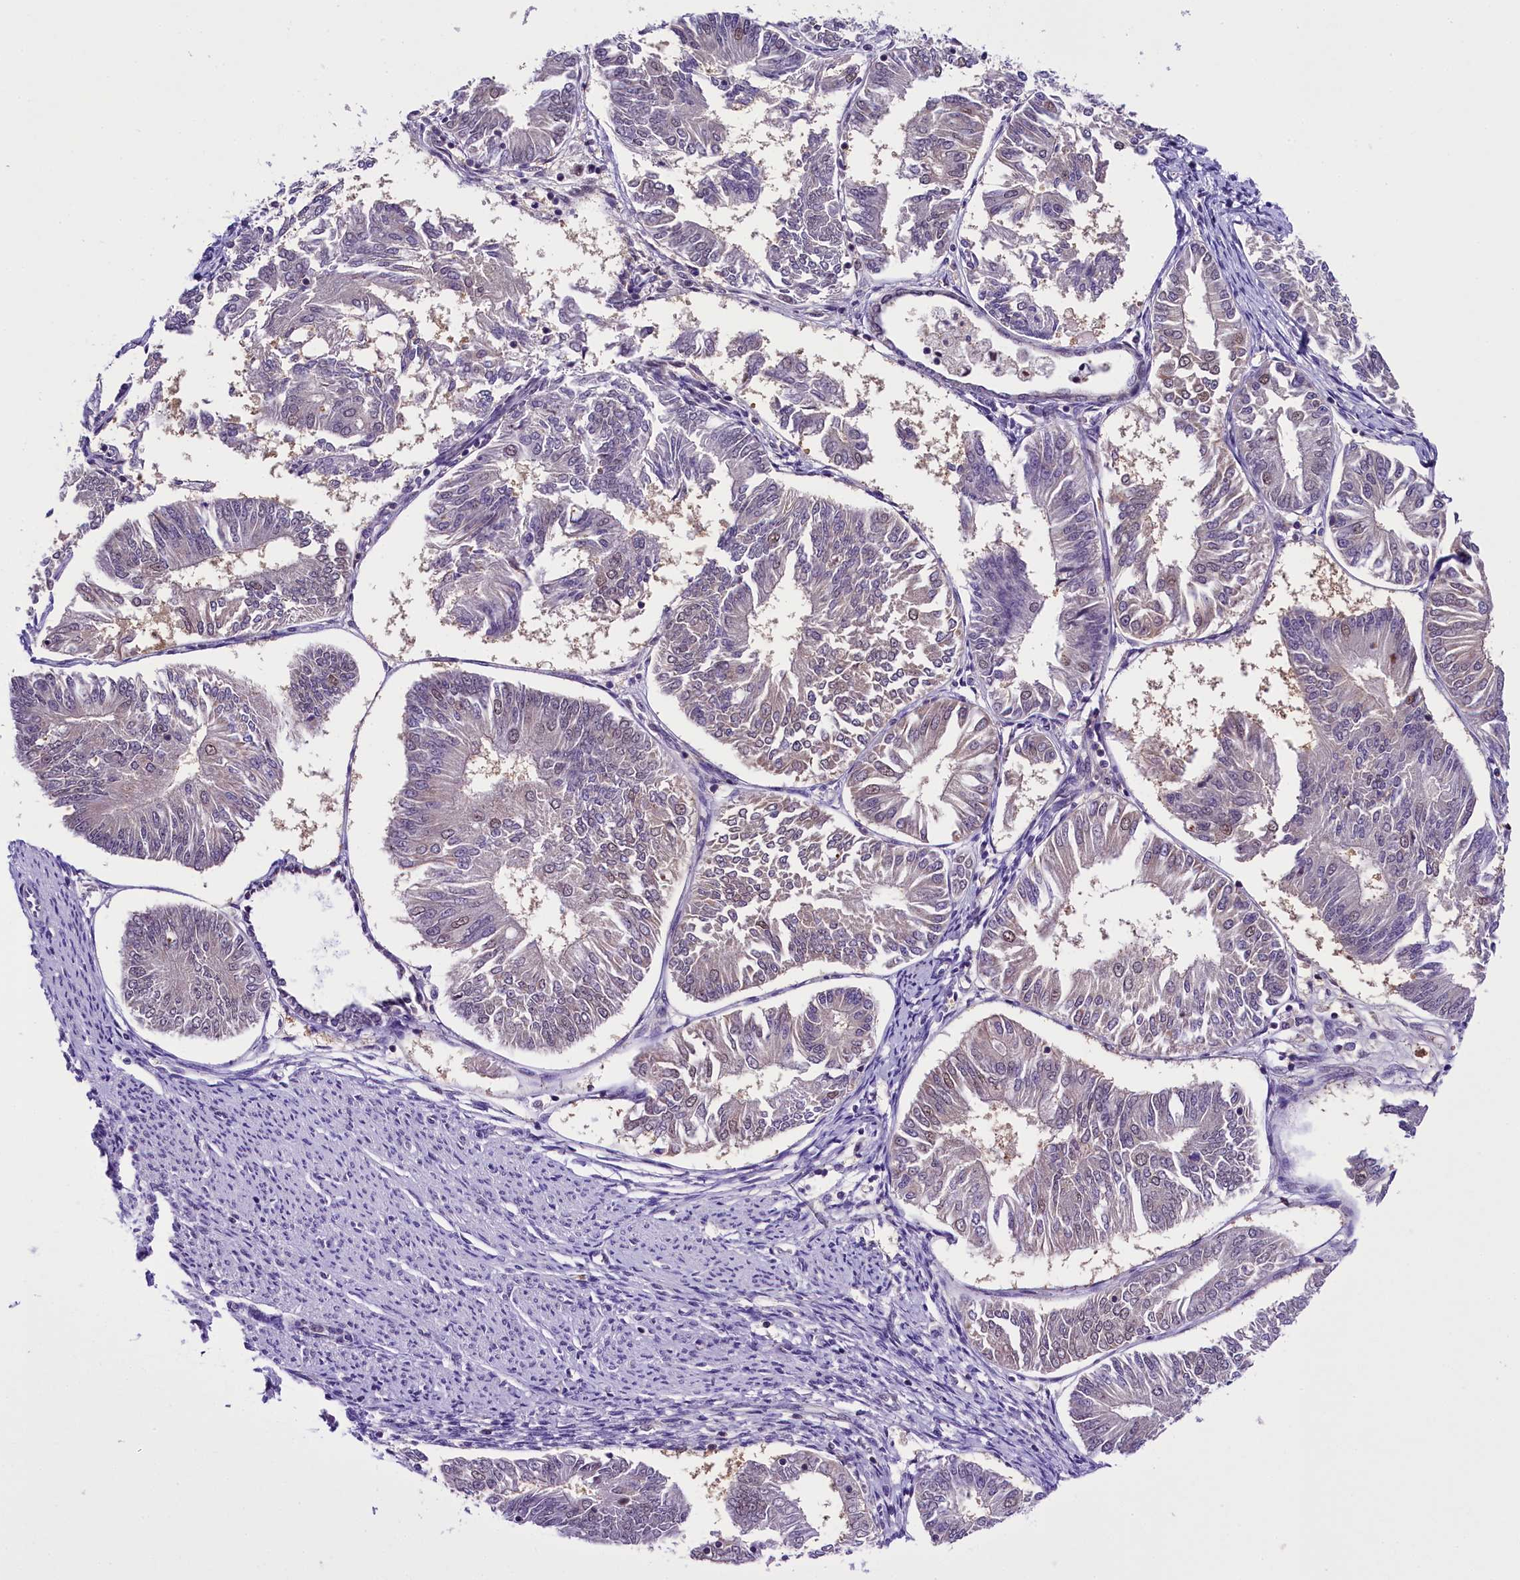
{"staining": {"intensity": "negative", "quantity": "none", "location": "none"}, "tissue": "endometrial cancer", "cell_type": "Tumor cells", "image_type": "cancer", "snomed": [{"axis": "morphology", "description": "Adenocarcinoma, NOS"}, {"axis": "topography", "description": "Endometrium"}], "caption": "Tumor cells show no significant protein expression in adenocarcinoma (endometrial).", "gene": "IQCN", "patient": {"sex": "female", "age": 58}}